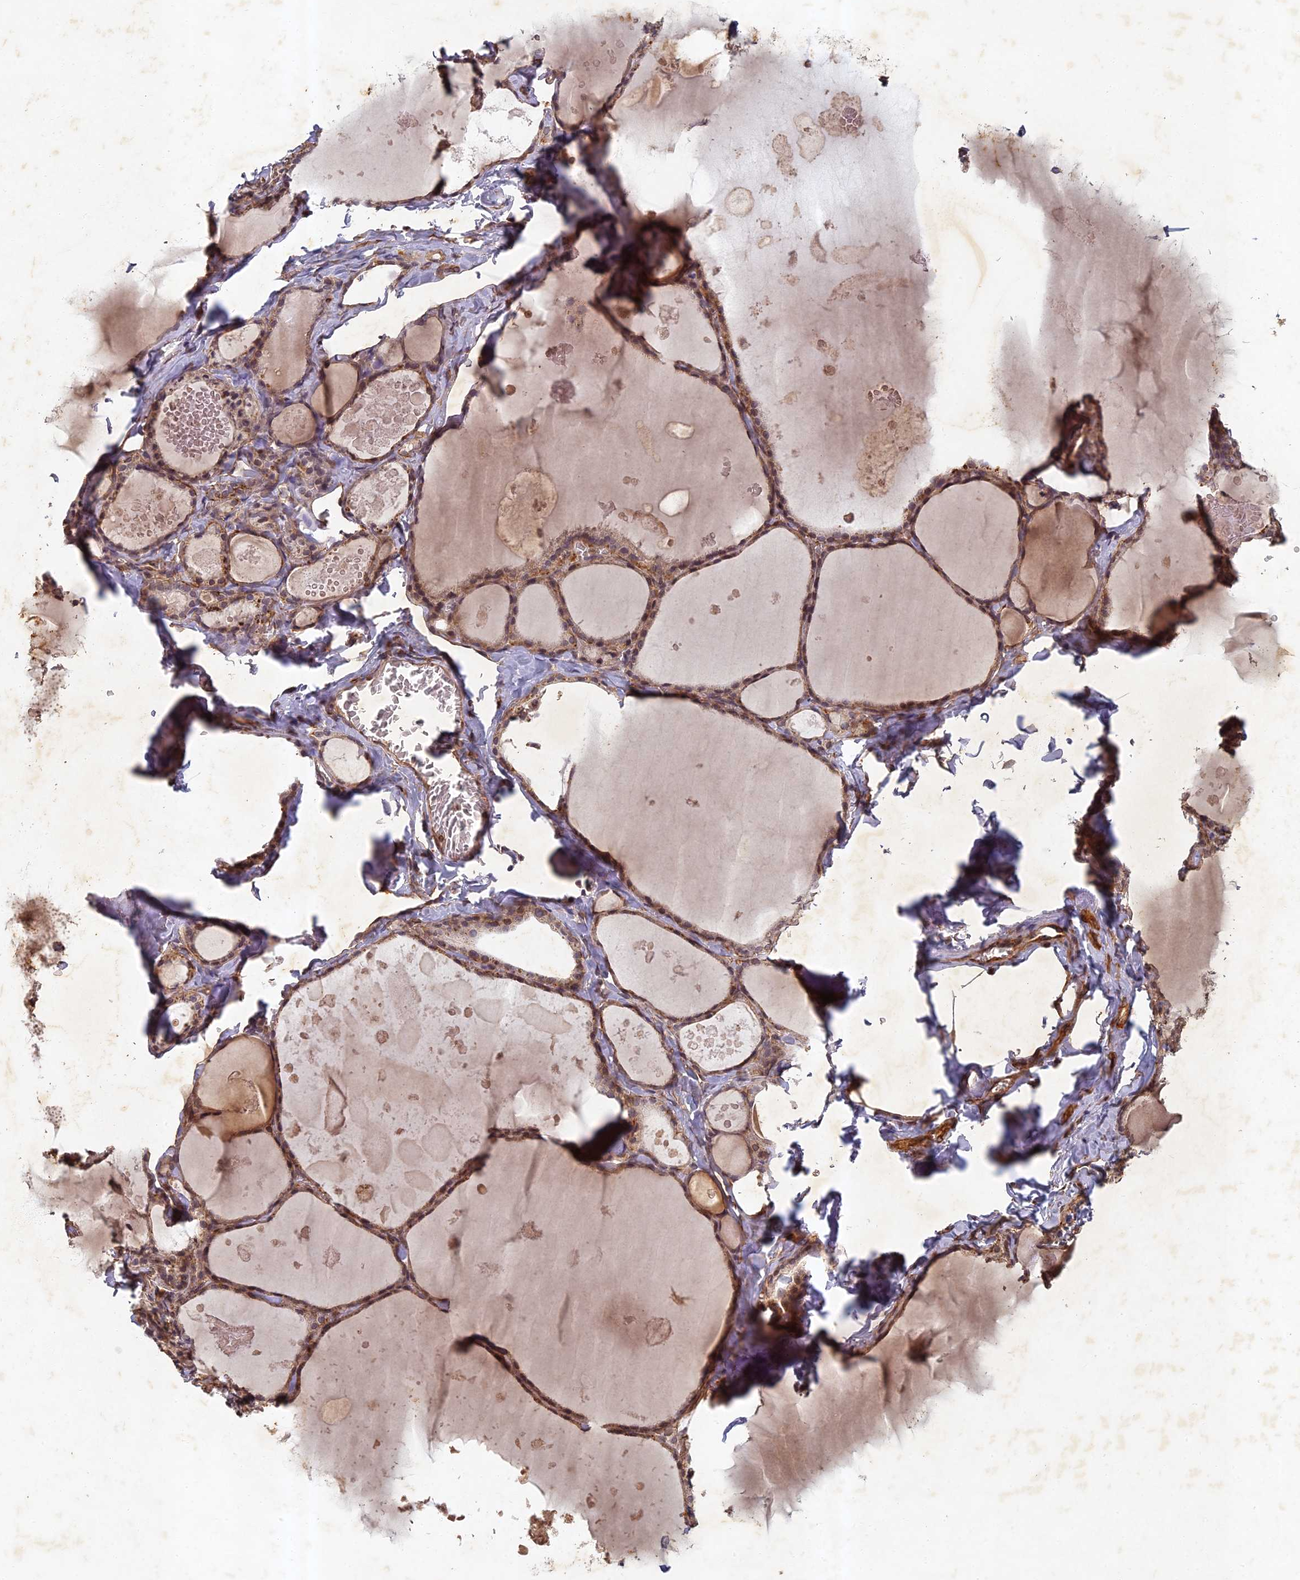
{"staining": {"intensity": "moderate", "quantity": "25%-75%", "location": "cytoplasmic/membranous"}, "tissue": "thyroid gland", "cell_type": "Glandular cells", "image_type": "normal", "snomed": [{"axis": "morphology", "description": "Normal tissue, NOS"}, {"axis": "topography", "description": "Thyroid gland"}], "caption": "Unremarkable thyroid gland displays moderate cytoplasmic/membranous staining in approximately 25%-75% of glandular cells.", "gene": "ABCB10", "patient": {"sex": "male", "age": 56}}